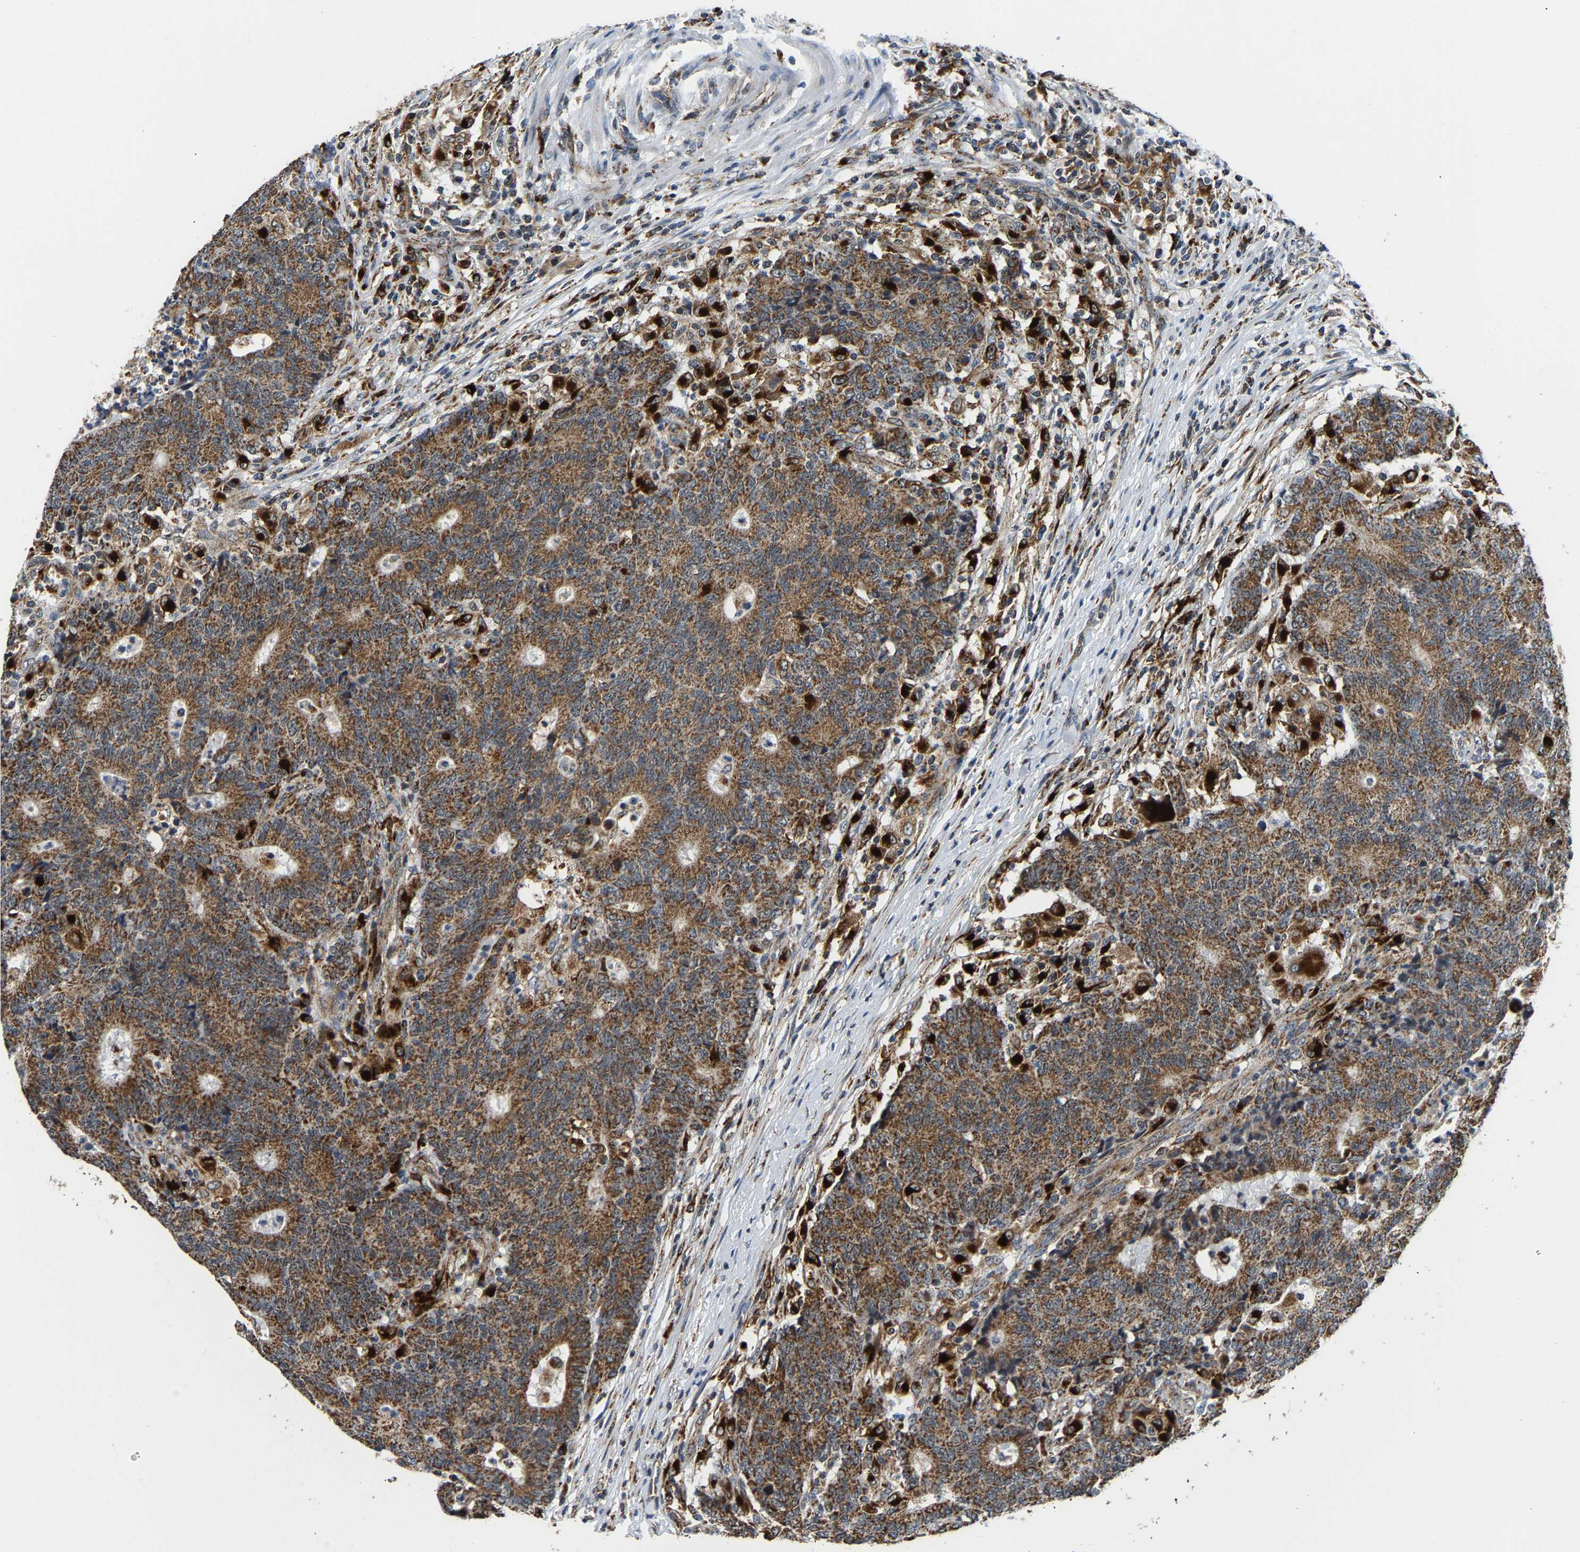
{"staining": {"intensity": "moderate", "quantity": ">75%", "location": "cytoplasmic/membranous"}, "tissue": "colorectal cancer", "cell_type": "Tumor cells", "image_type": "cancer", "snomed": [{"axis": "morphology", "description": "Normal tissue, NOS"}, {"axis": "morphology", "description": "Adenocarcinoma, NOS"}, {"axis": "topography", "description": "Colon"}], "caption": "A micrograph showing moderate cytoplasmic/membranous positivity in about >75% of tumor cells in colorectal adenocarcinoma, as visualized by brown immunohistochemical staining.", "gene": "GIMAP7", "patient": {"sex": "female", "age": 75}}